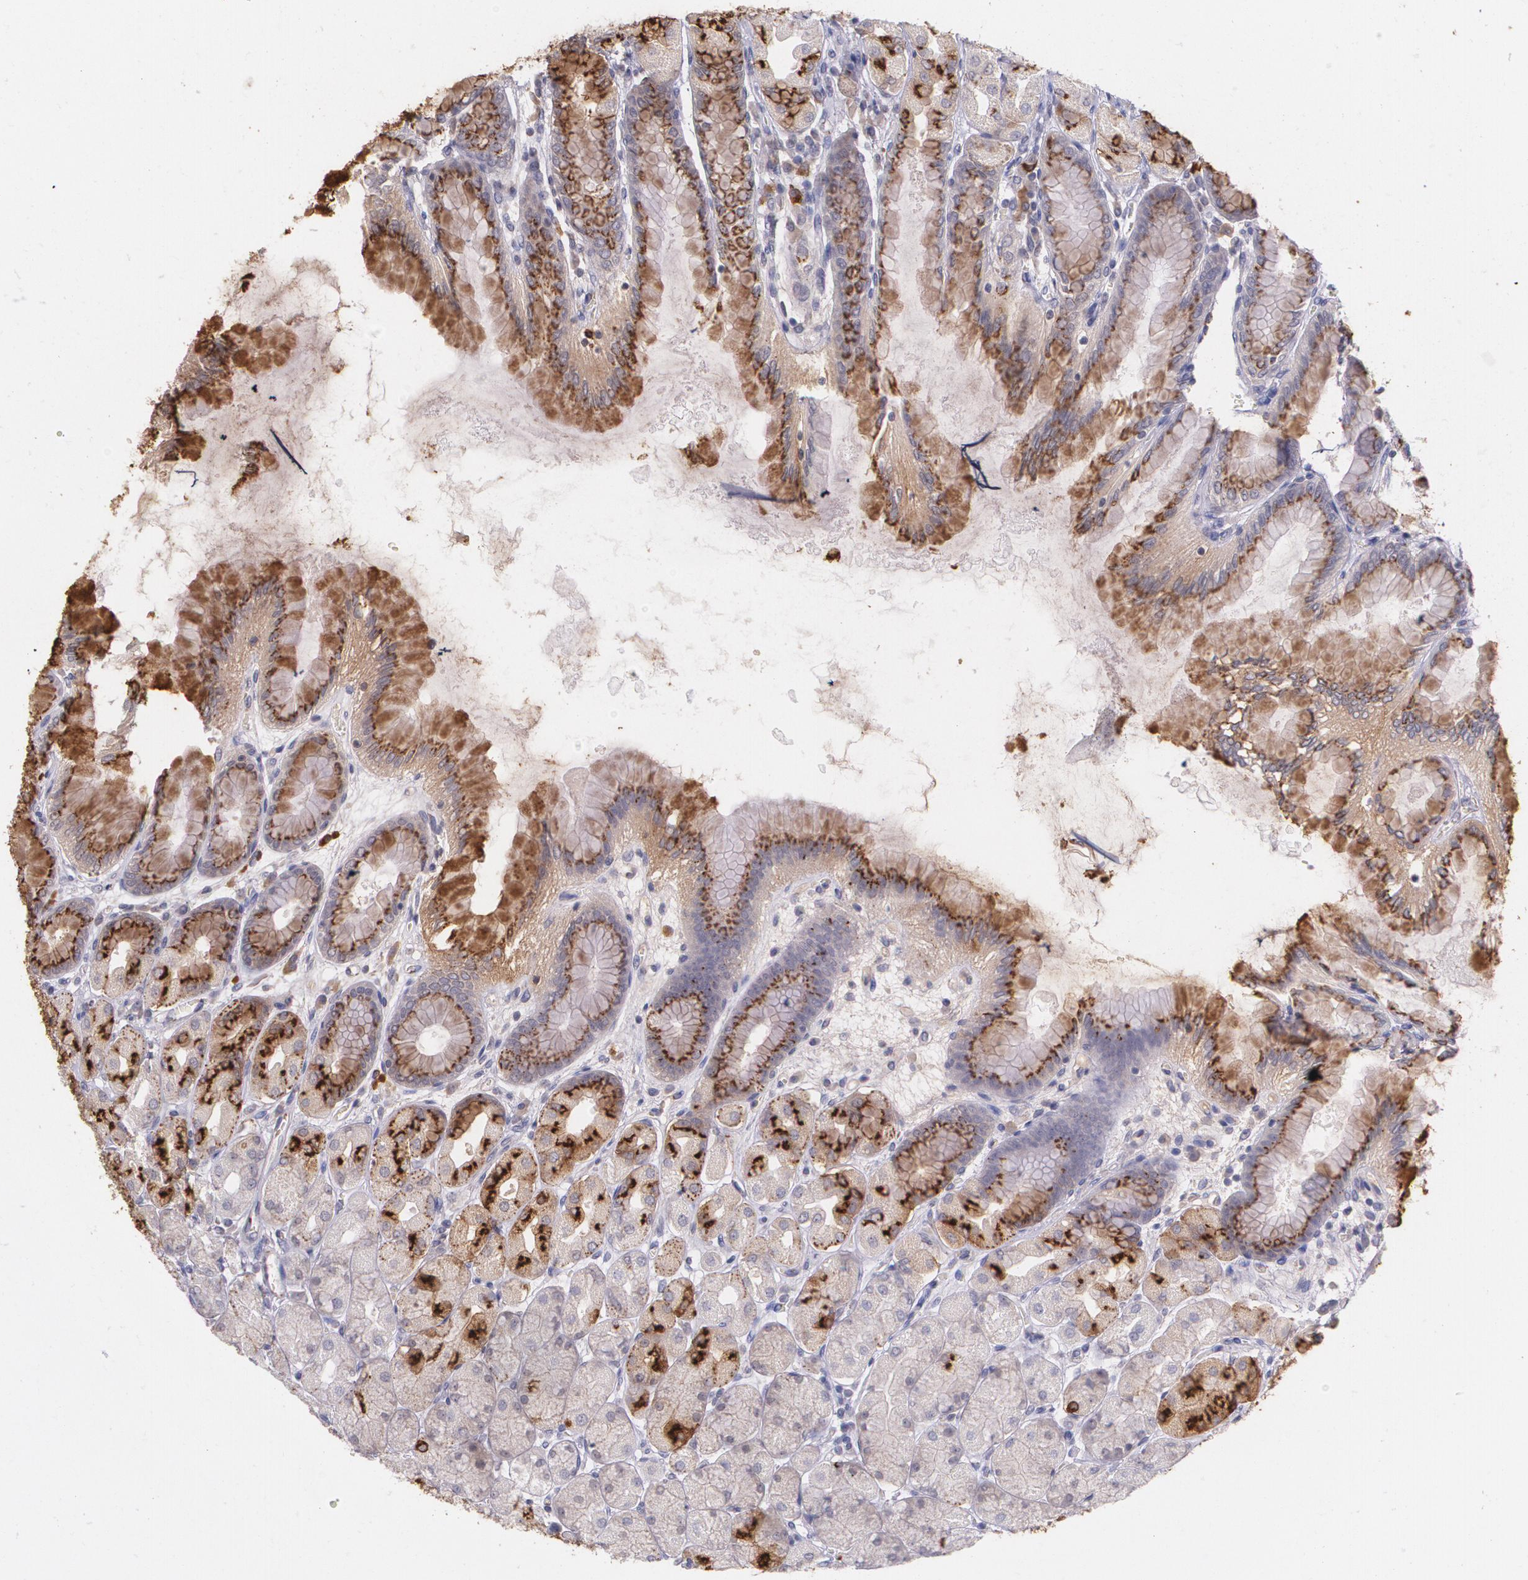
{"staining": {"intensity": "strong", "quantity": "25%-75%", "location": "cytoplasmic/membranous"}, "tissue": "stomach", "cell_type": "Glandular cells", "image_type": "normal", "snomed": [{"axis": "morphology", "description": "Normal tissue, NOS"}, {"axis": "topography", "description": "Stomach, upper"}], "caption": "A brown stain shows strong cytoplasmic/membranous positivity of a protein in glandular cells of unremarkable stomach. (Stains: DAB in brown, nuclei in blue, Microscopy: brightfield microscopy at high magnification).", "gene": "TM4SF1", "patient": {"sex": "female", "age": 56}}